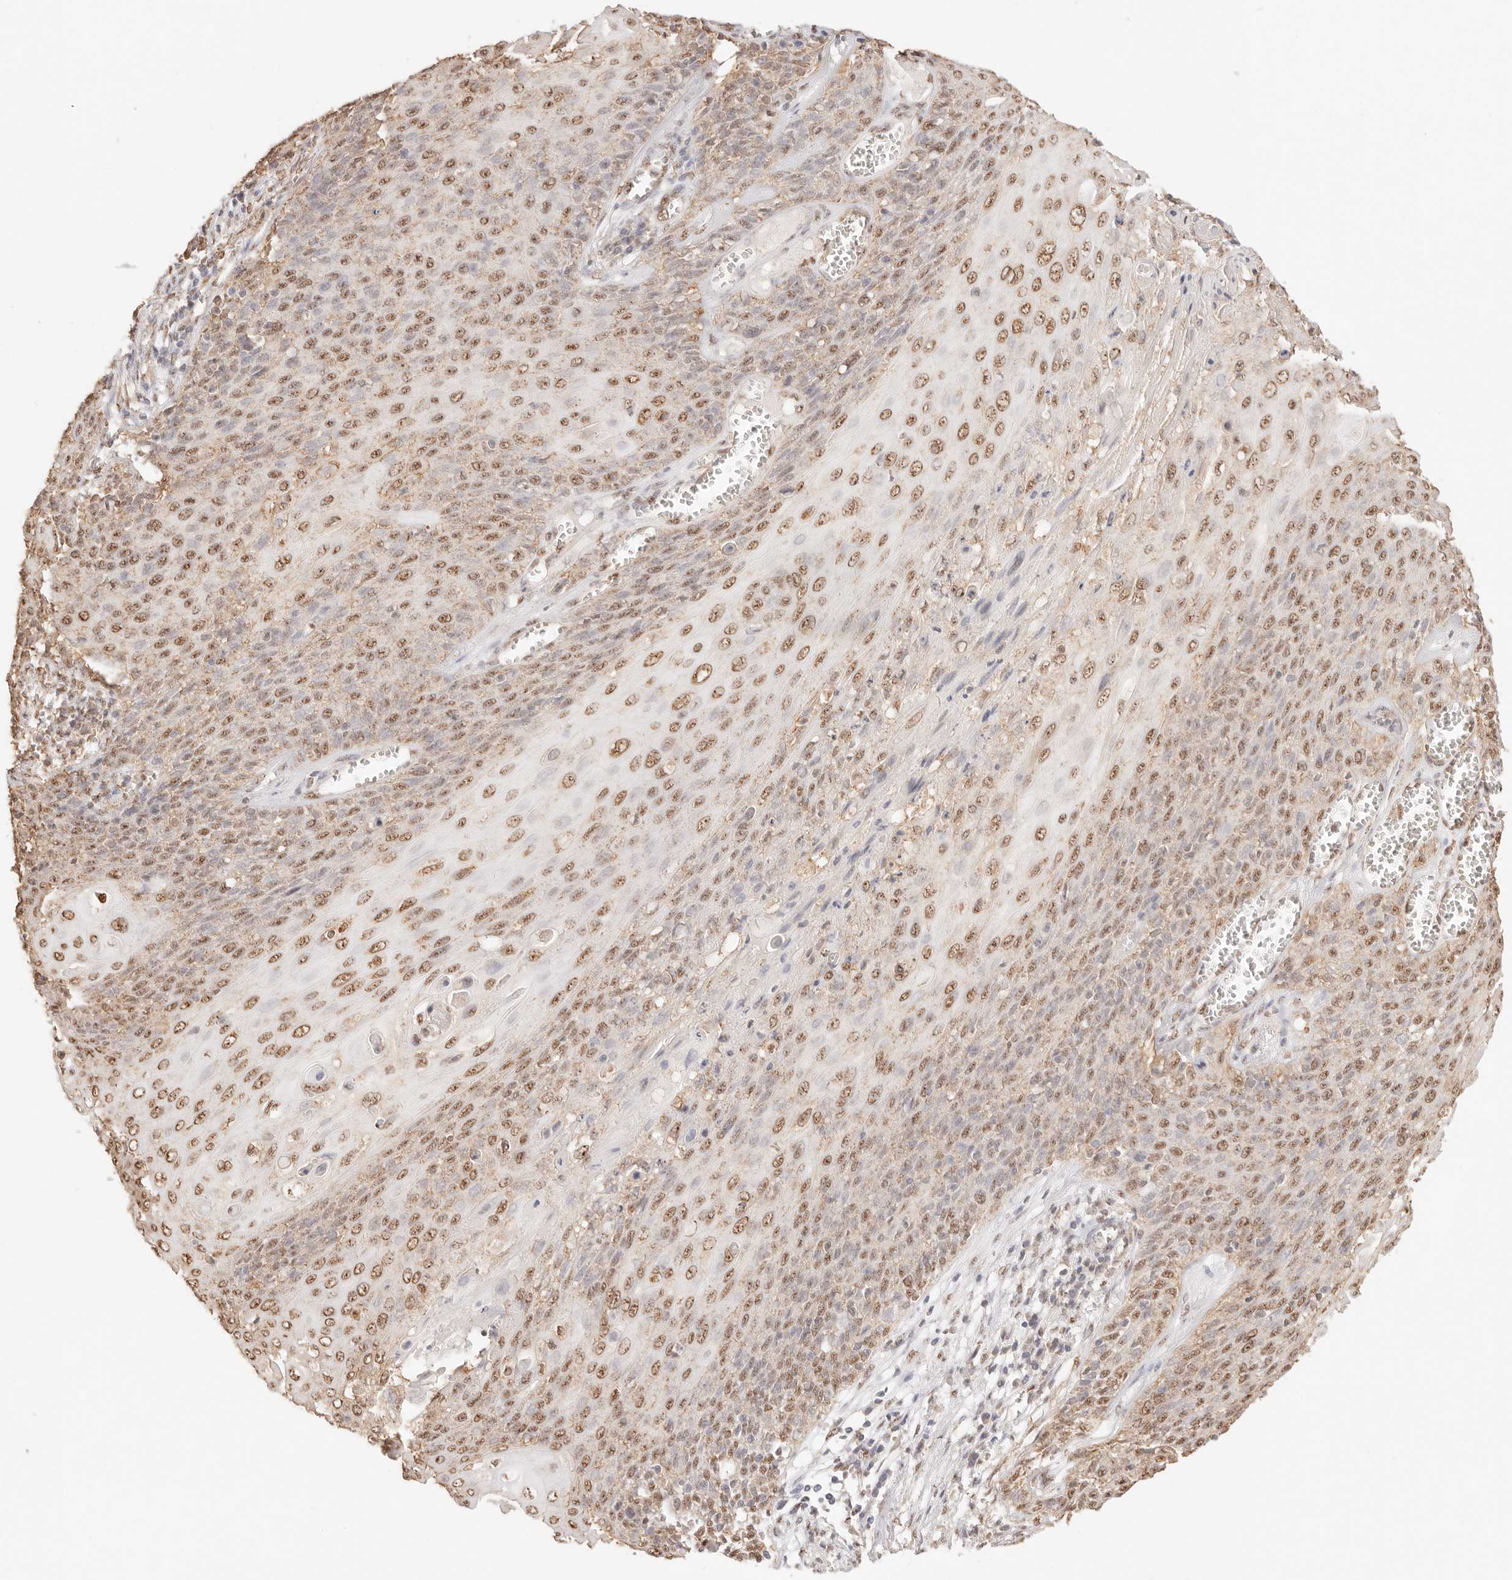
{"staining": {"intensity": "moderate", "quantity": ">75%", "location": "nuclear"}, "tissue": "cervical cancer", "cell_type": "Tumor cells", "image_type": "cancer", "snomed": [{"axis": "morphology", "description": "Squamous cell carcinoma, NOS"}, {"axis": "topography", "description": "Cervix"}], "caption": "DAB (3,3'-diaminobenzidine) immunohistochemical staining of cervical cancer (squamous cell carcinoma) exhibits moderate nuclear protein positivity in approximately >75% of tumor cells. (Brightfield microscopy of DAB IHC at high magnification).", "gene": "IL1R2", "patient": {"sex": "female", "age": 39}}